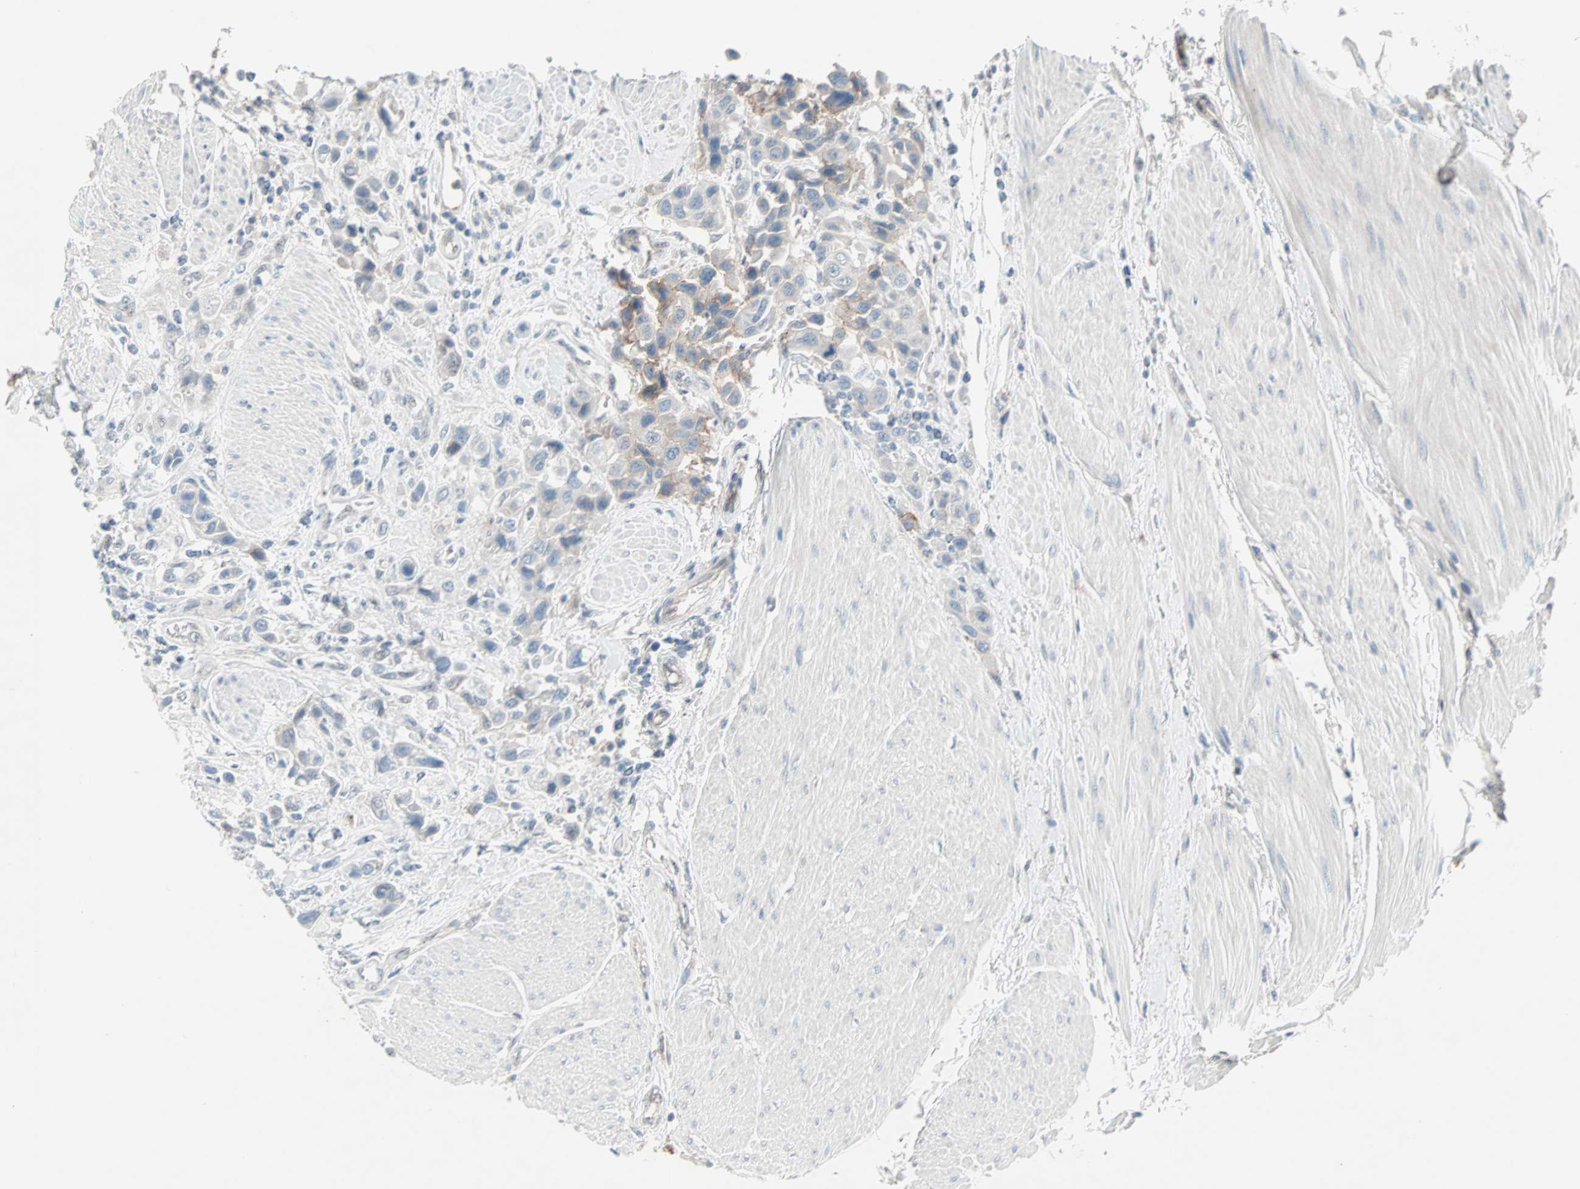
{"staining": {"intensity": "negative", "quantity": "none", "location": "none"}, "tissue": "urothelial cancer", "cell_type": "Tumor cells", "image_type": "cancer", "snomed": [{"axis": "morphology", "description": "Urothelial carcinoma, High grade"}, {"axis": "topography", "description": "Urinary bladder"}], "caption": "Immunohistochemistry histopathology image of neoplastic tissue: human urothelial cancer stained with DAB (3,3'-diaminobenzidine) reveals no significant protein positivity in tumor cells.", "gene": "CAND2", "patient": {"sex": "male", "age": 50}}